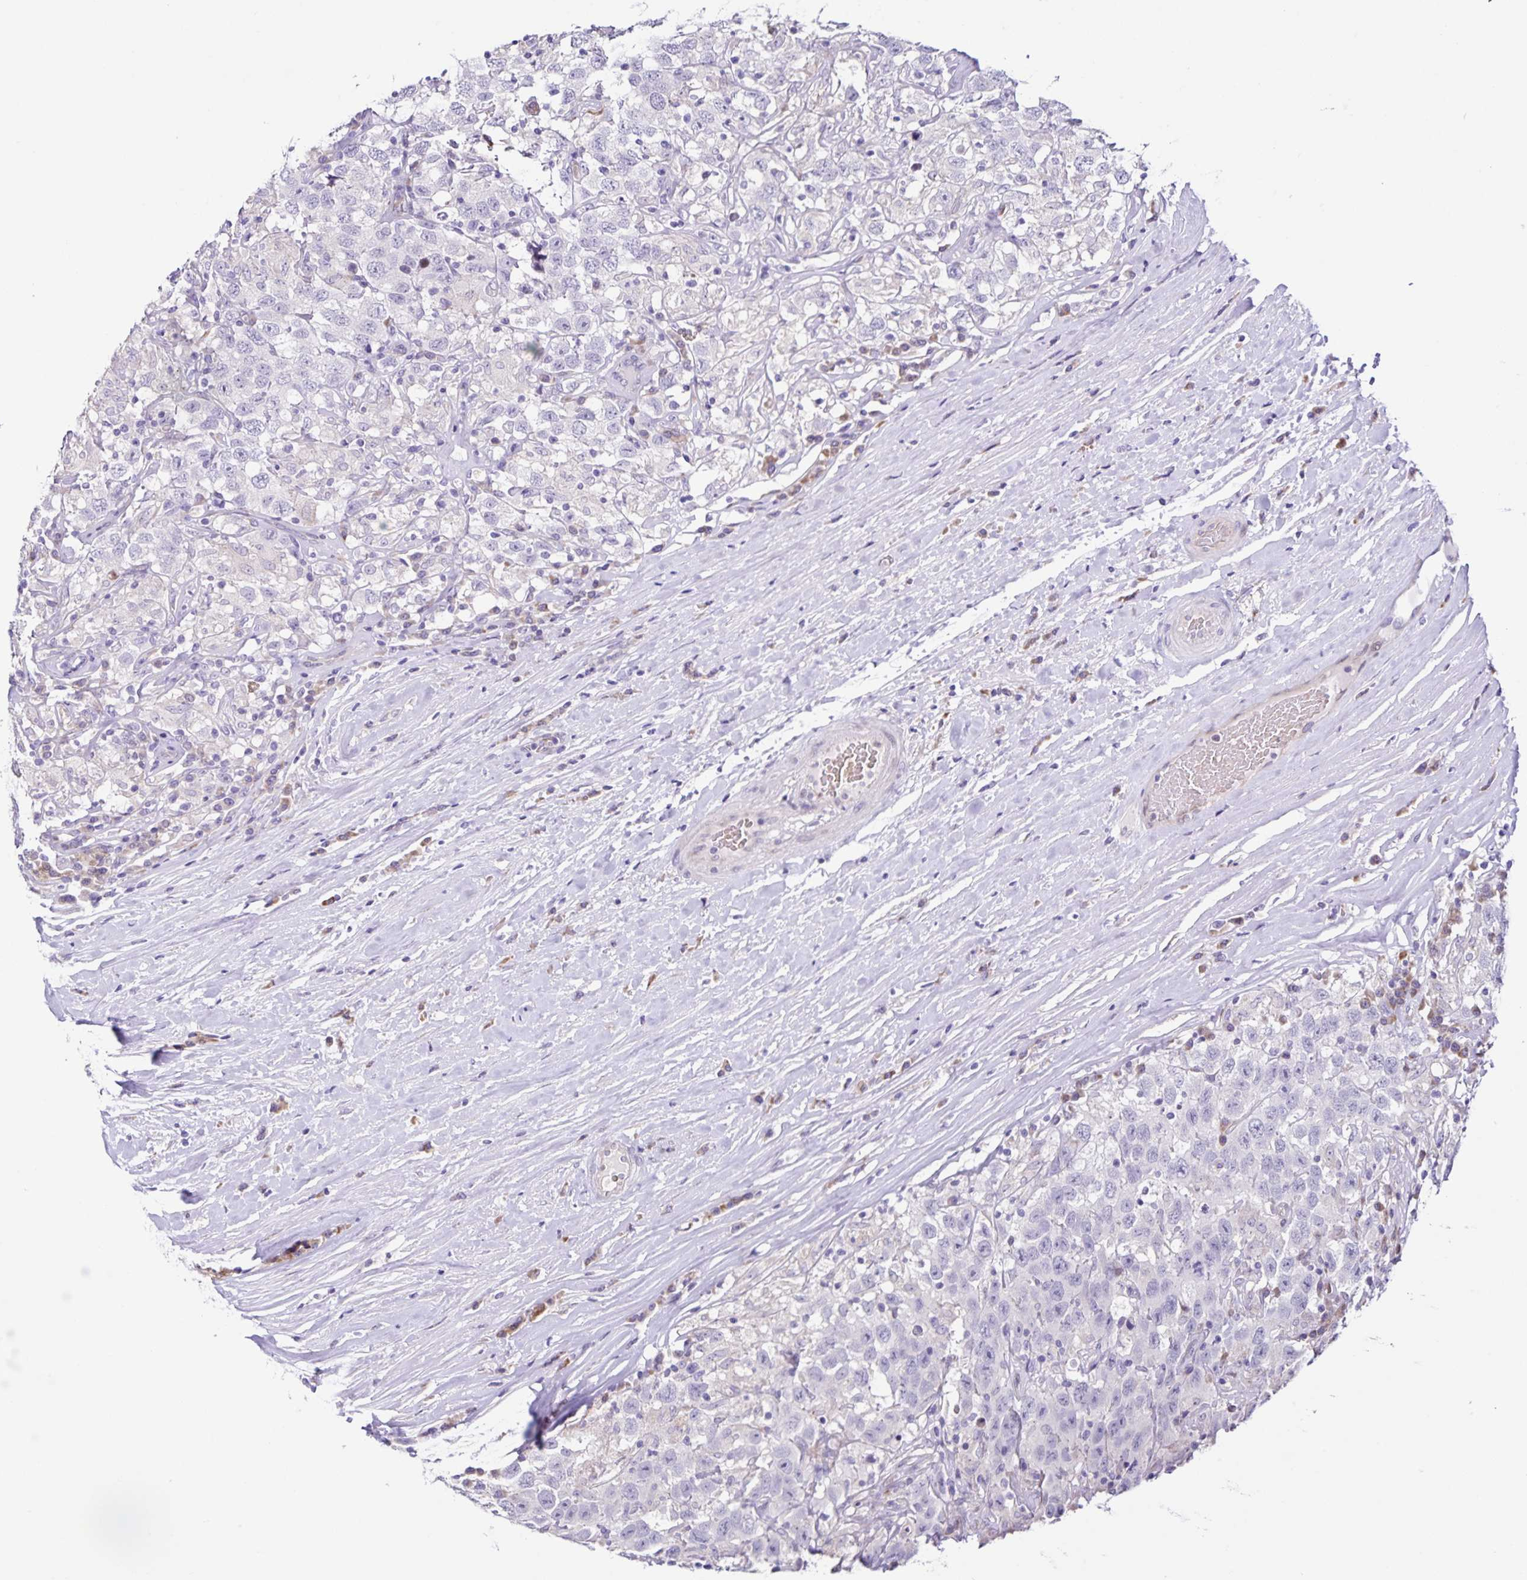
{"staining": {"intensity": "negative", "quantity": "none", "location": "none"}, "tissue": "testis cancer", "cell_type": "Tumor cells", "image_type": "cancer", "snomed": [{"axis": "morphology", "description": "Seminoma, NOS"}, {"axis": "topography", "description": "Testis"}], "caption": "Immunohistochemistry micrograph of testis cancer stained for a protein (brown), which shows no expression in tumor cells.", "gene": "RNFT2", "patient": {"sex": "male", "age": 41}}